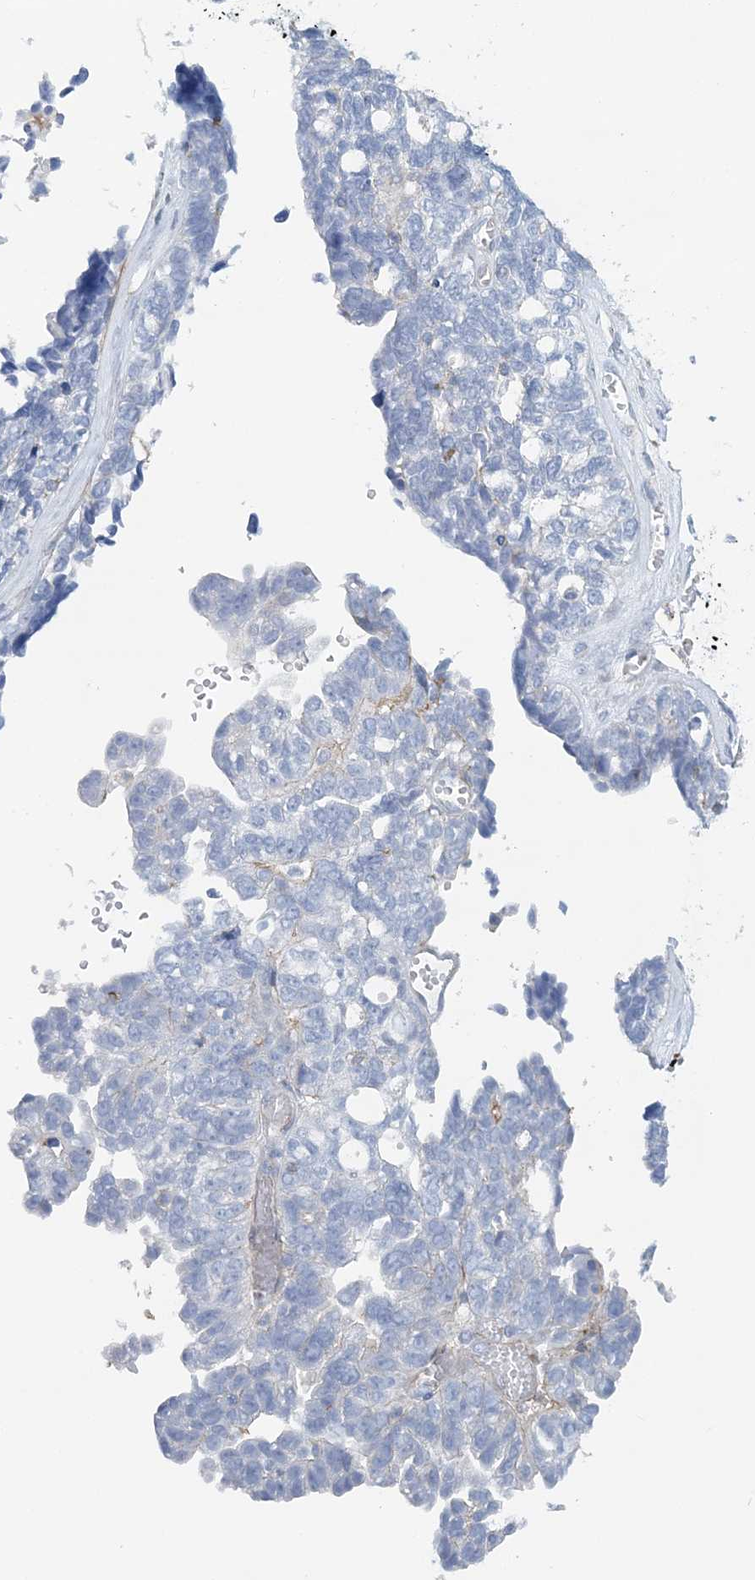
{"staining": {"intensity": "negative", "quantity": "none", "location": "none"}, "tissue": "ovarian cancer", "cell_type": "Tumor cells", "image_type": "cancer", "snomed": [{"axis": "morphology", "description": "Cystadenocarcinoma, serous, NOS"}, {"axis": "topography", "description": "Ovary"}], "caption": "The photomicrograph demonstrates no staining of tumor cells in ovarian cancer.", "gene": "C11orf21", "patient": {"sex": "female", "age": 79}}